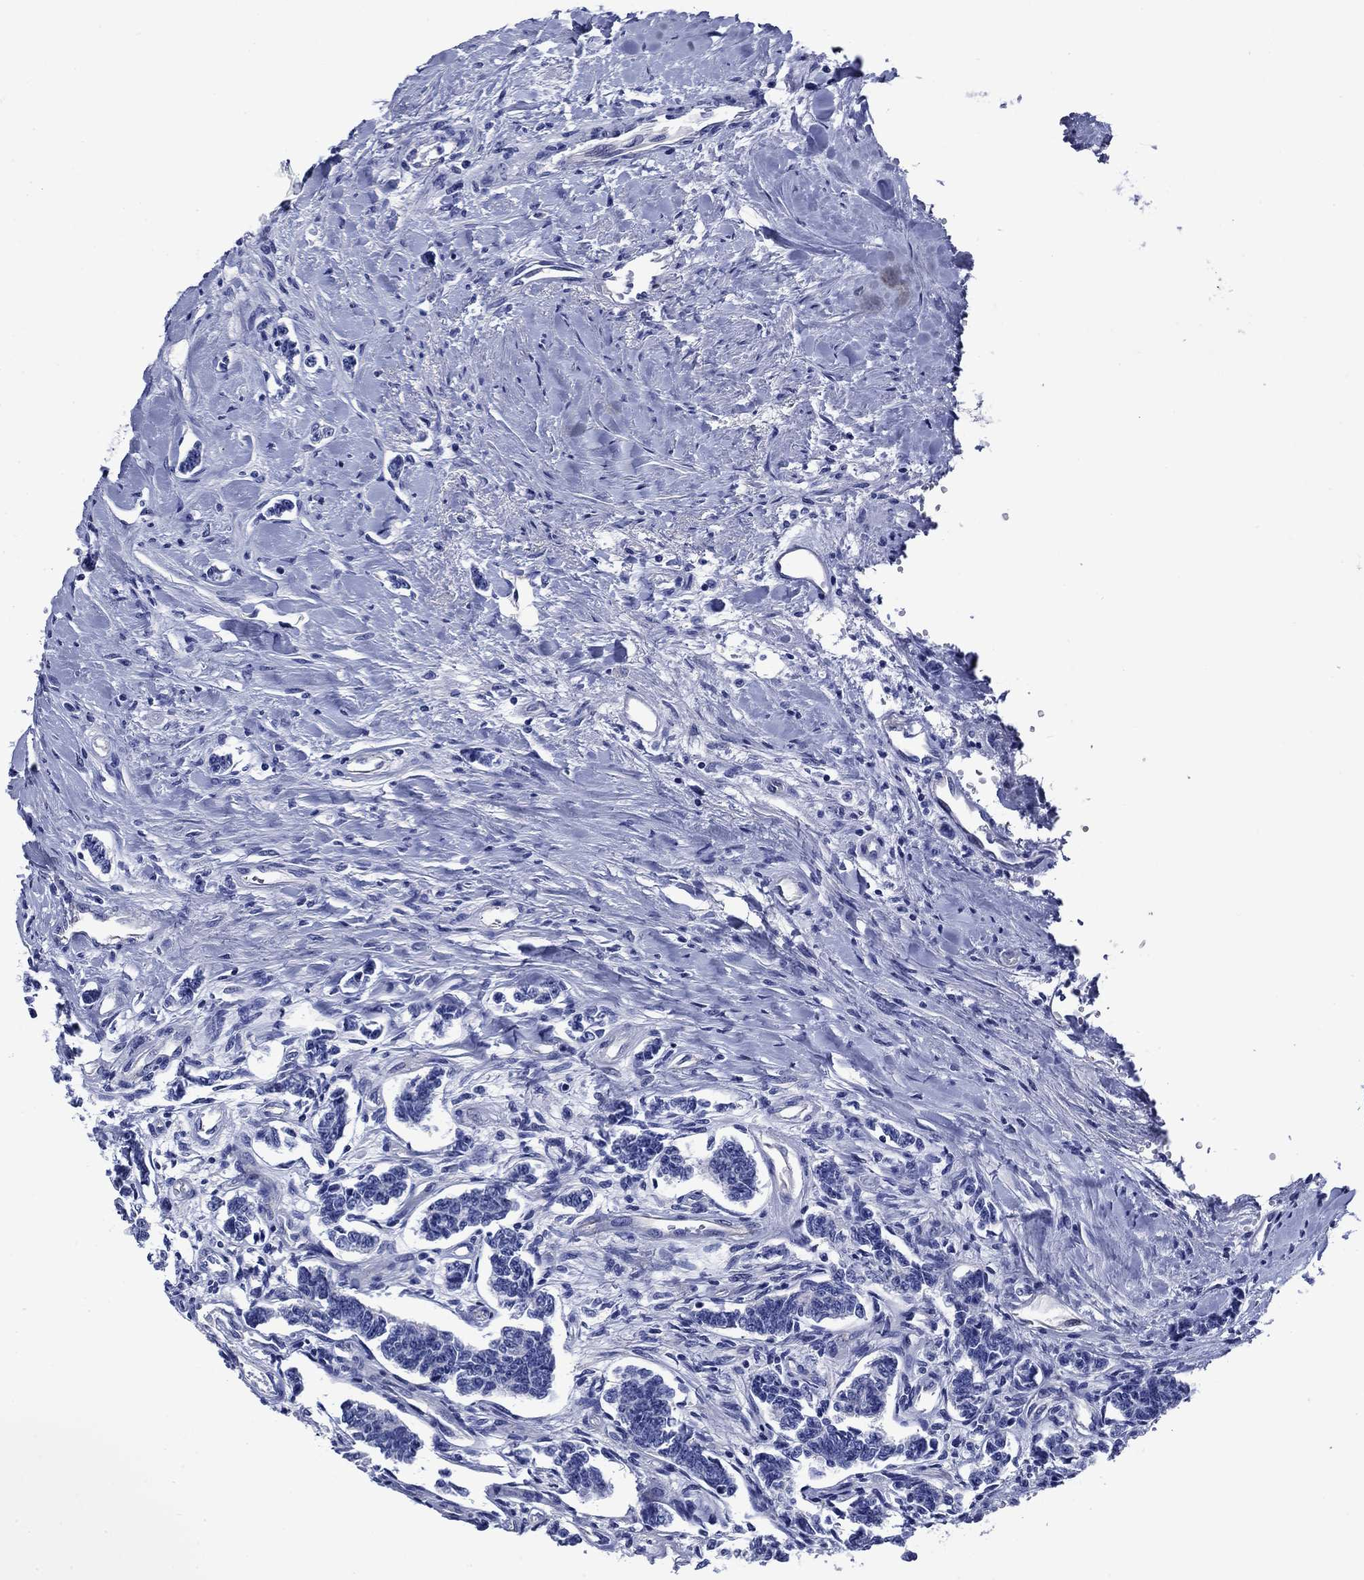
{"staining": {"intensity": "negative", "quantity": "none", "location": "none"}, "tissue": "carcinoid", "cell_type": "Tumor cells", "image_type": "cancer", "snomed": [{"axis": "morphology", "description": "Carcinoid, malignant, NOS"}, {"axis": "topography", "description": "Kidney"}], "caption": "A histopathology image of human carcinoid (malignant) is negative for staining in tumor cells. Nuclei are stained in blue.", "gene": "SLC1A2", "patient": {"sex": "female", "age": 41}}